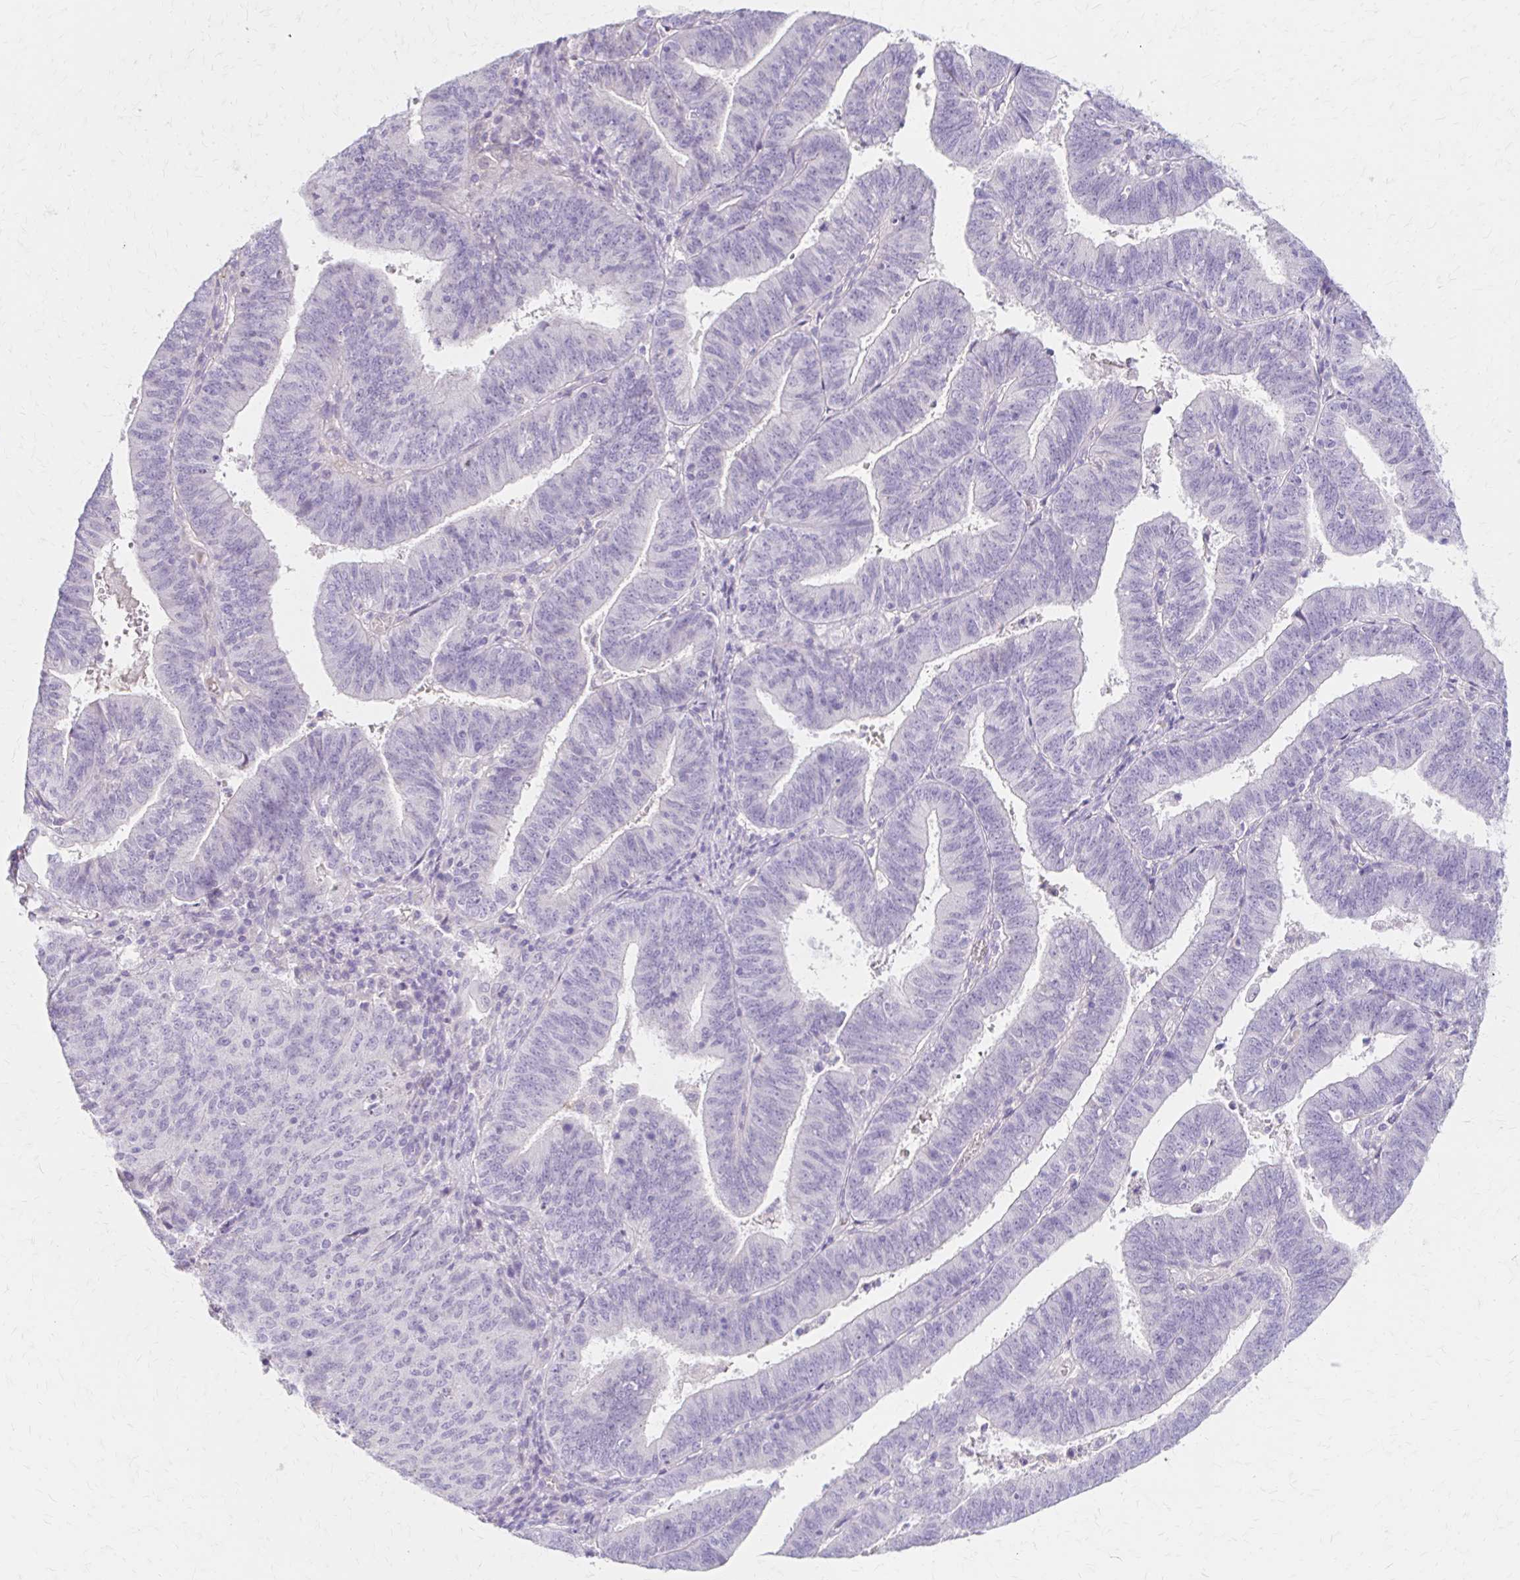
{"staining": {"intensity": "negative", "quantity": "none", "location": "none"}, "tissue": "endometrial cancer", "cell_type": "Tumor cells", "image_type": "cancer", "snomed": [{"axis": "morphology", "description": "Adenocarcinoma, NOS"}, {"axis": "topography", "description": "Endometrium"}], "caption": "Immunohistochemical staining of human adenocarcinoma (endometrial) reveals no significant staining in tumor cells.", "gene": "AZGP1", "patient": {"sex": "female", "age": 82}}